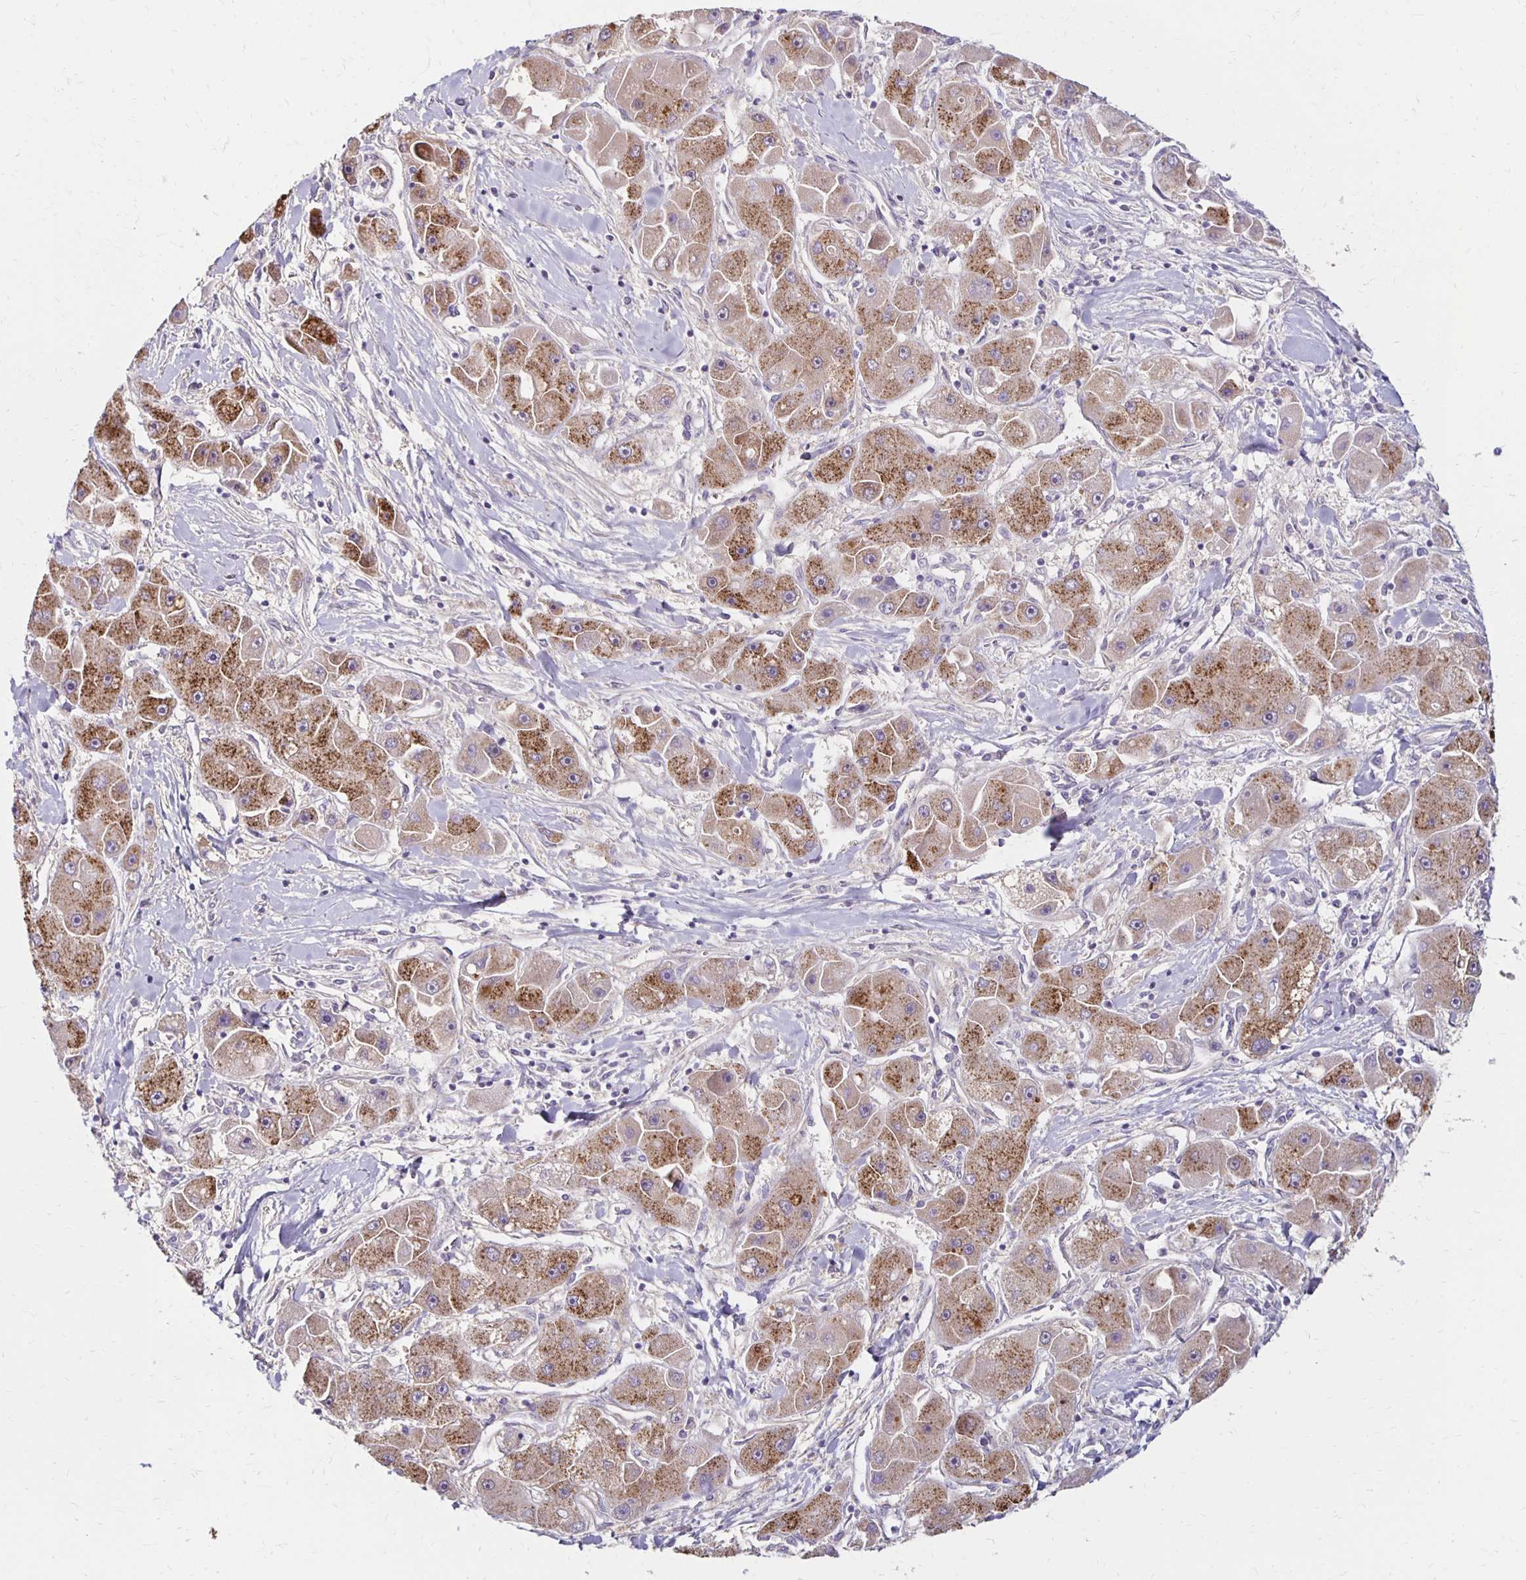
{"staining": {"intensity": "moderate", "quantity": ">75%", "location": "cytoplasmic/membranous"}, "tissue": "liver cancer", "cell_type": "Tumor cells", "image_type": "cancer", "snomed": [{"axis": "morphology", "description": "Carcinoma, Hepatocellular, NOS"}, {"axis": "topography", "description": "Liver"}], "caption": "Immunohistochemical staining of human liver cancer exhibits moderate cytoplasmic/membranous protein positivity in about >75% of tumor cells.", "gene": "KATNBL1", "patient": {"sex": "male", "age": 24}}